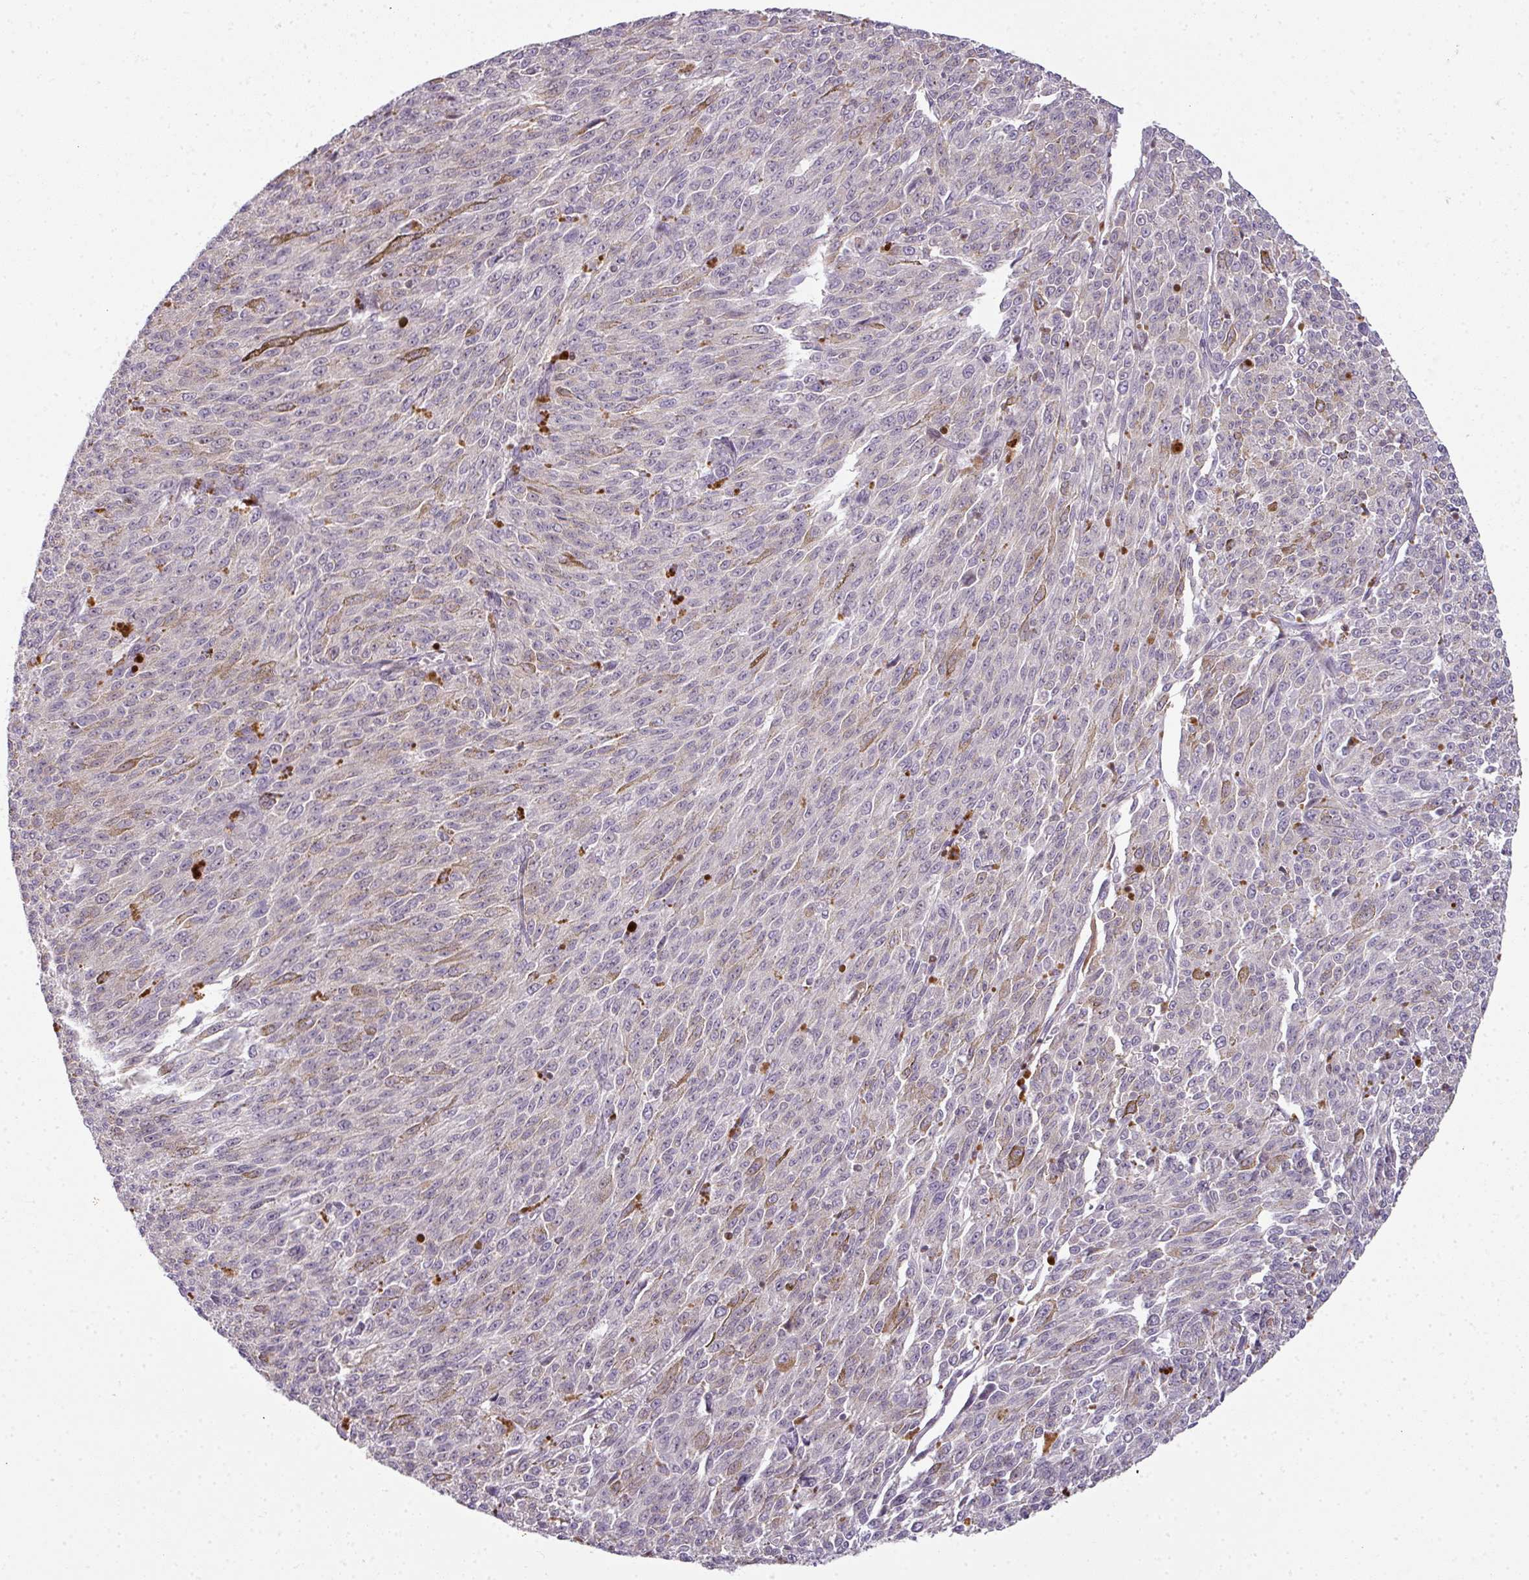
{"staining": {"intensity": "weak", "quantity": "25%-75%", "location": "cytoplasmic/membranous,nuclear"}, "tissue": "melanoma", "cell_type": "Tumor cells", "image_type": "cancer", "snomed": [{"axis": "morphology", "description": "Malignant melanoma, NOS"}, {"axis": "topography", "description": "Skin"}], "caption": "Malignant melanoma stained with a brown dye demonstrates weak cytoplasmic/membranous and nuclear positive positivity in approximately 25%-75% of tumor cells.", "gene": "STAT5A", "patient": {"sex": "female", "age": 52}}